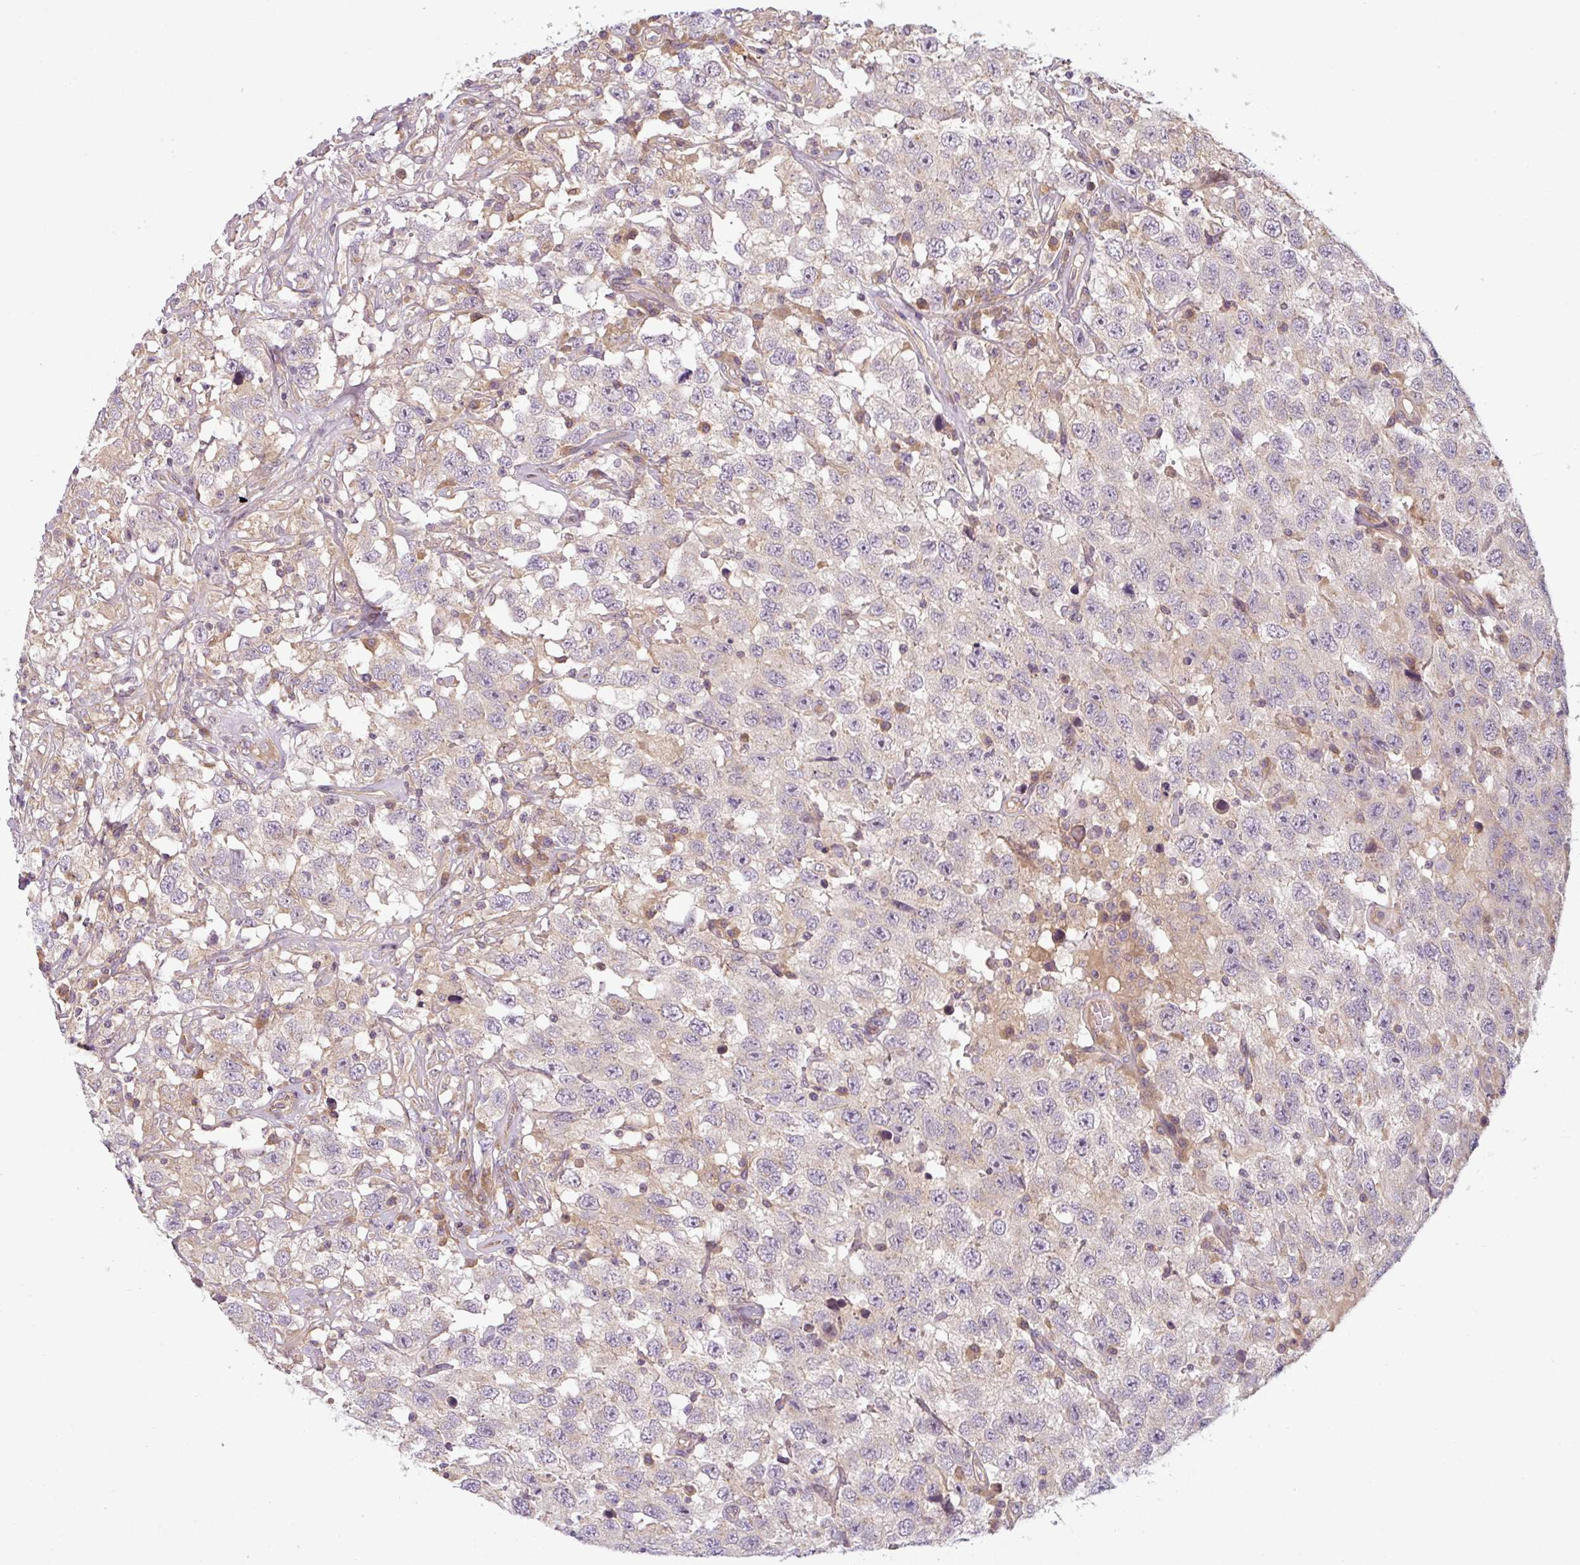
{"staining": {"intensity": "negative", "quantity": "none", "location": "none"}, "tissue": "testis cancer", "cell_type": "Tumor cells", "image_type": "cancer", "snomed": [{"axis": "morphology", "description": "Seminoma, NOS"}, {"axis": "topography", "description": "Testis"}], "caption": "A micrograph of human testis cancer is negative for staining in tumor cells. (Immunohistochemistry (ihc), brightfield microscopy, high magnification).", "gene": "RNF31", "patient": {"sex": "male", "age": 41}}